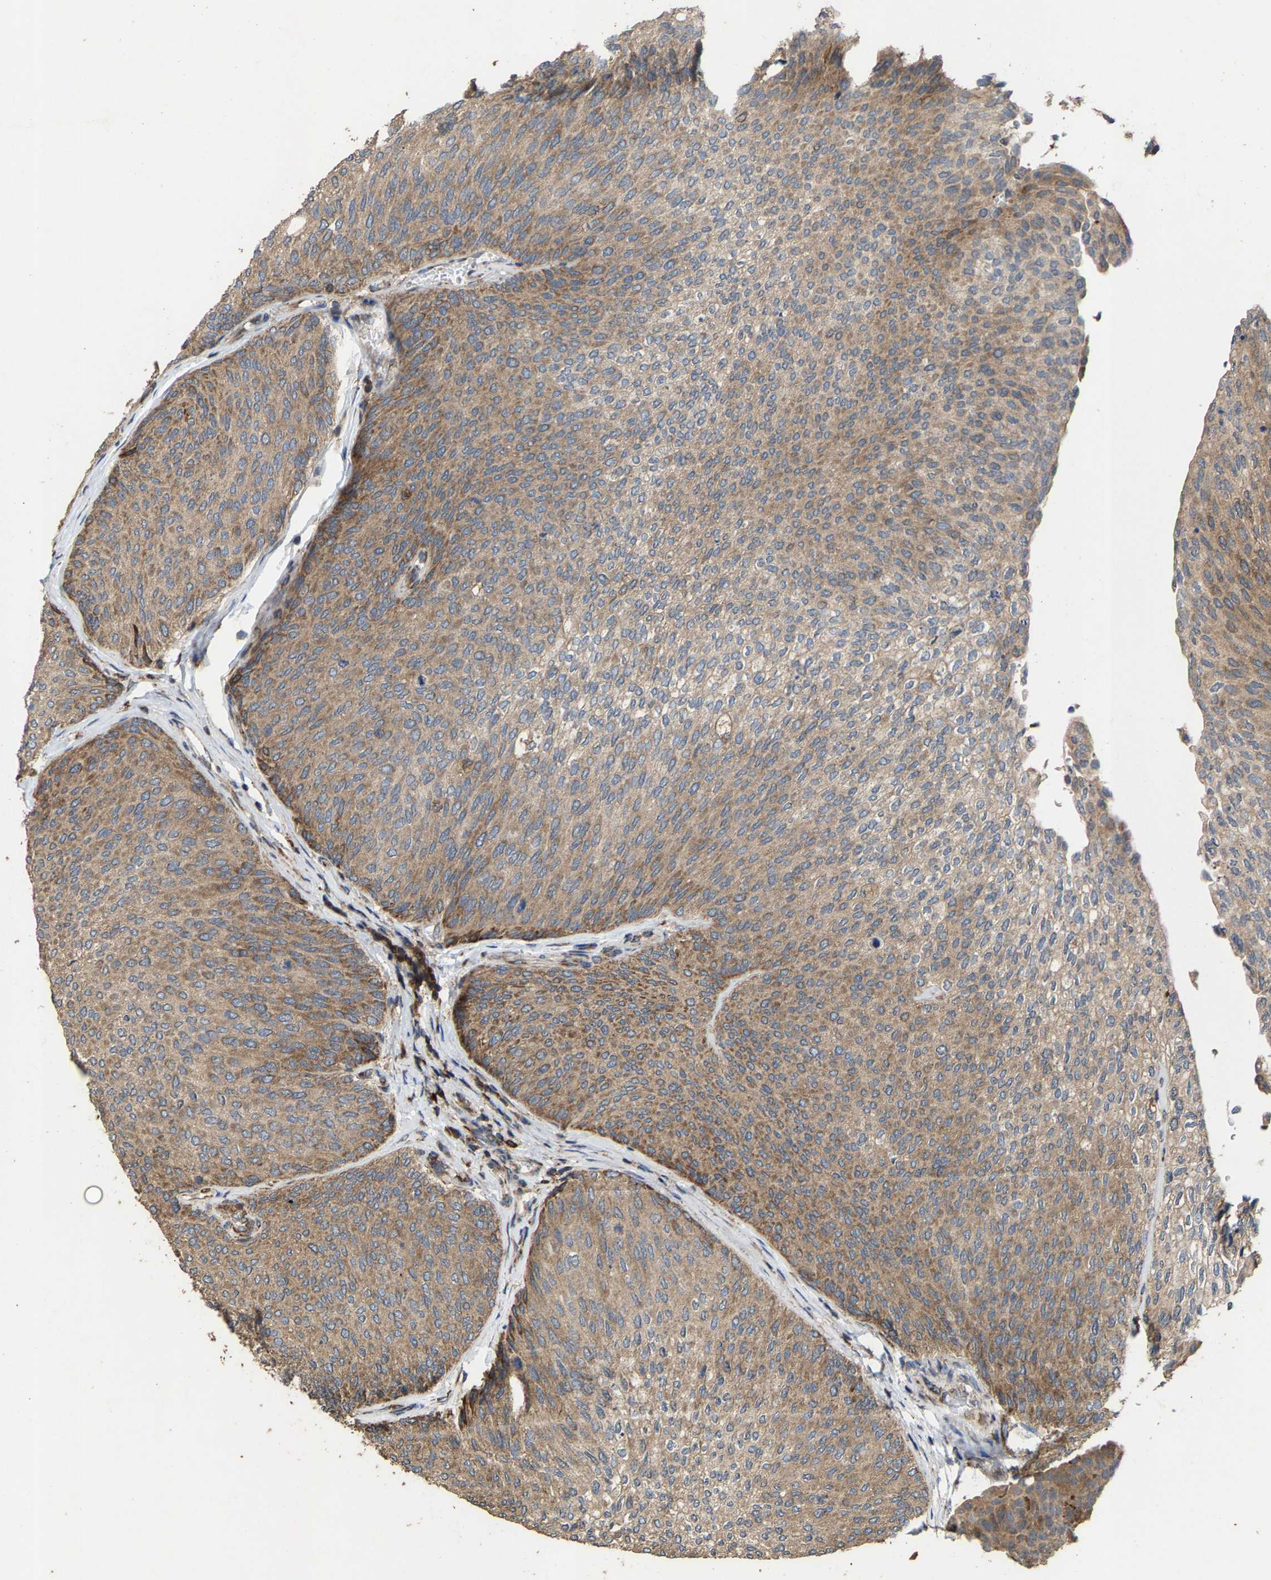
{"staining": {"intensity": "moderate", "quantity": ">75%", "location": "cytoplasmic/membranous"}, "tissue": "urothelial cancer", "cell_type": "Tumor cells", "image_type": "cancer", "snomed": [{"axis": "morphology", "description": "Urothelial carcinoma, Low grade"}, {"axis": "topography", "description": "Urinary bladder"}], "caption": "A brown stain highlights moderate cytoplasmic/membranous expression of a protein in low-grade urothelial carcinoma tumor cells.", "gene": "FGD3", "patient": {"sex": "female", "age": 79}}